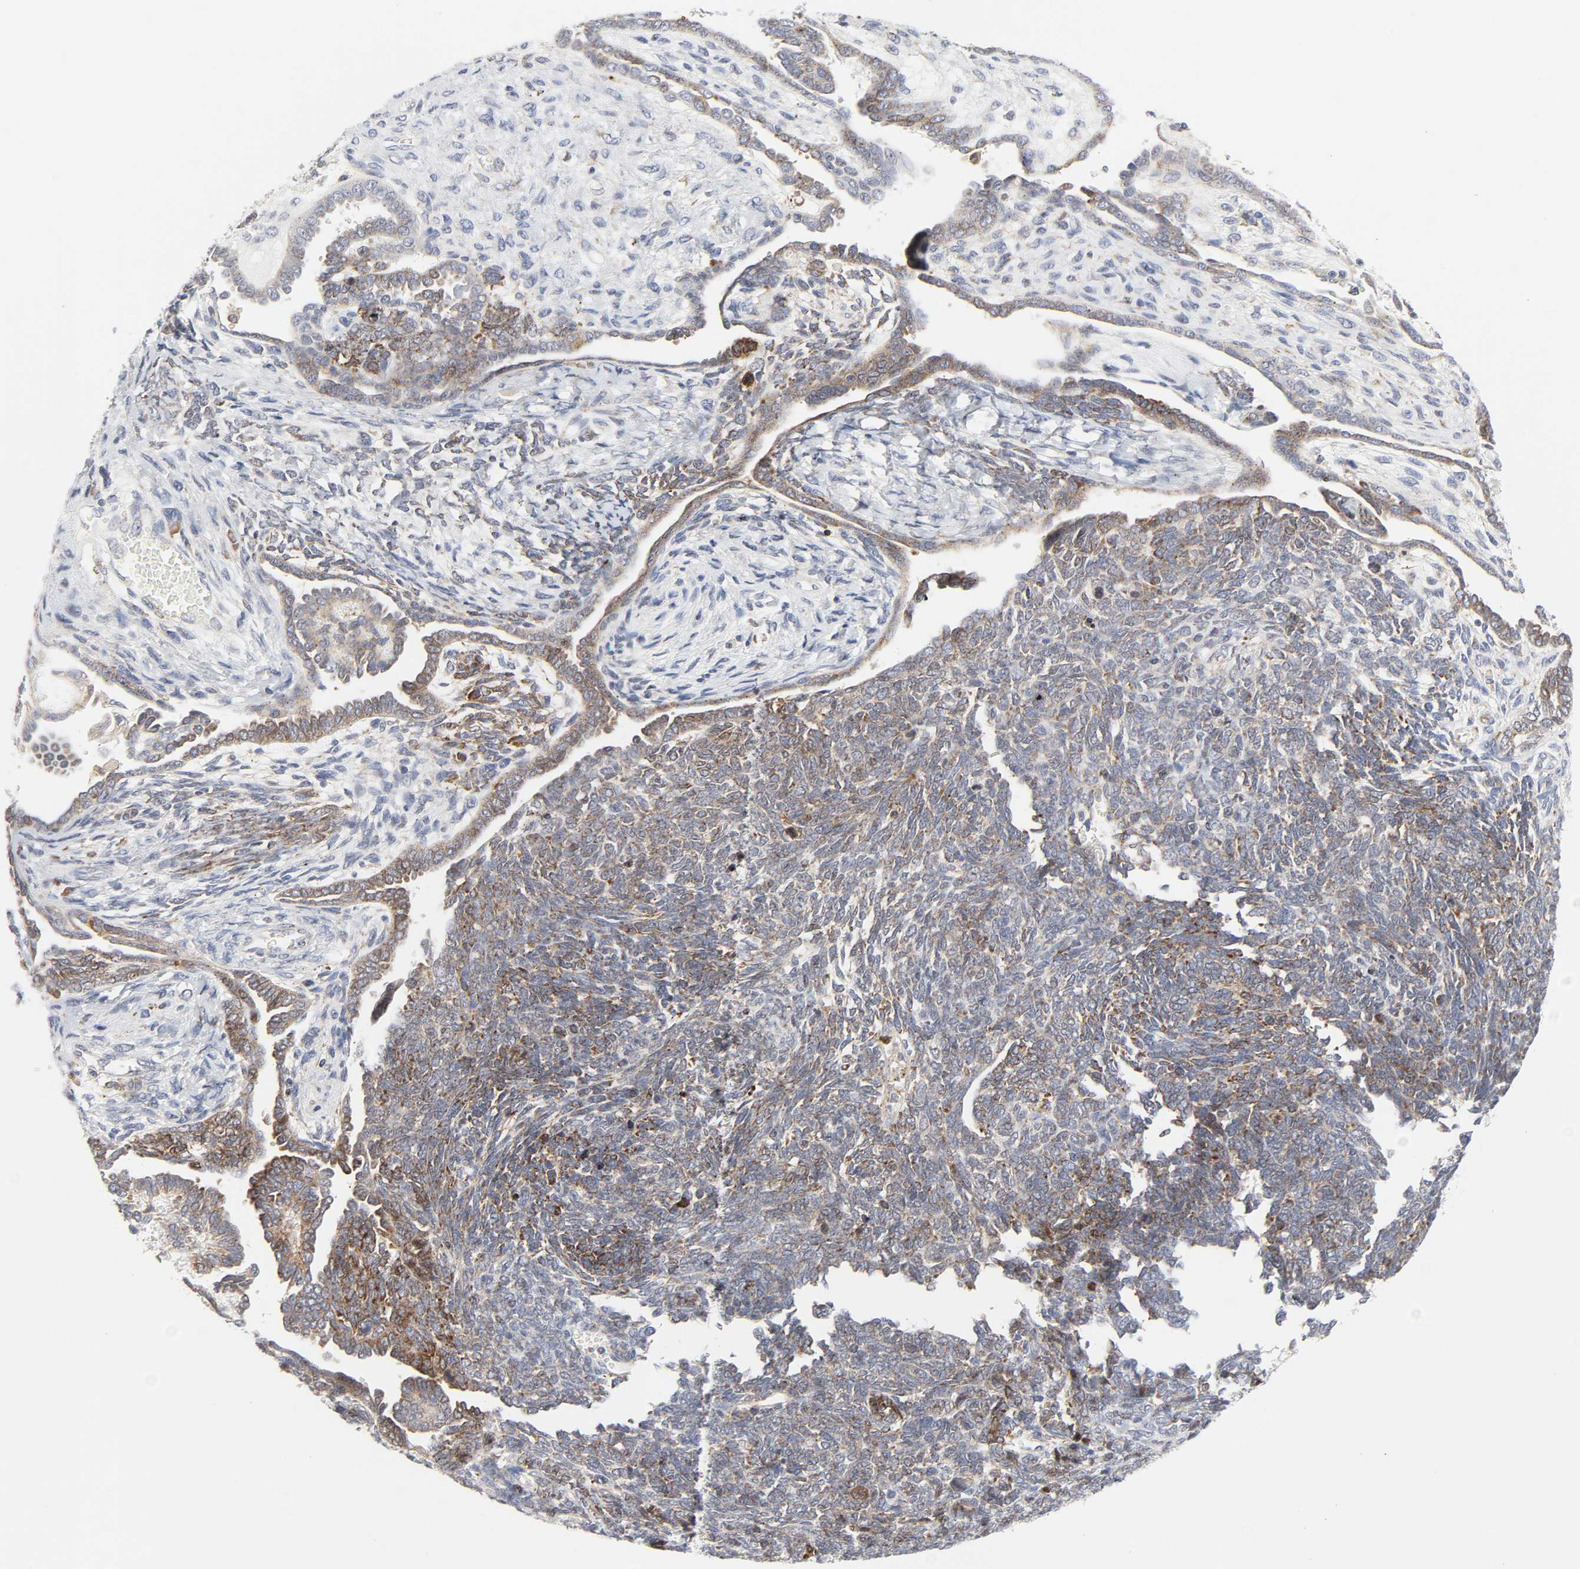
{"staining": {"intensity": "moderate", "quantity": "25%-75%", "location": "cytoplasmic/membranous"}, "tissue": "endometrial cancer", "cell_type": "Tumor cells", "image_type": "cancer", "snomed": [{"axis": "morphology", "description": "Neoplasm, malignant, NOS"}, {"axis": "topography", "description": "Endometrium"}], "caption": "The micrograph demonstrates staining of endometrial cancer (neoplasm (malignant)), revealing moderate cytoplasmic/membranous protein staining (brown color) within tumor cells.", "gene": "LRP6", "patient": {"sex": "female", "age": 74}}